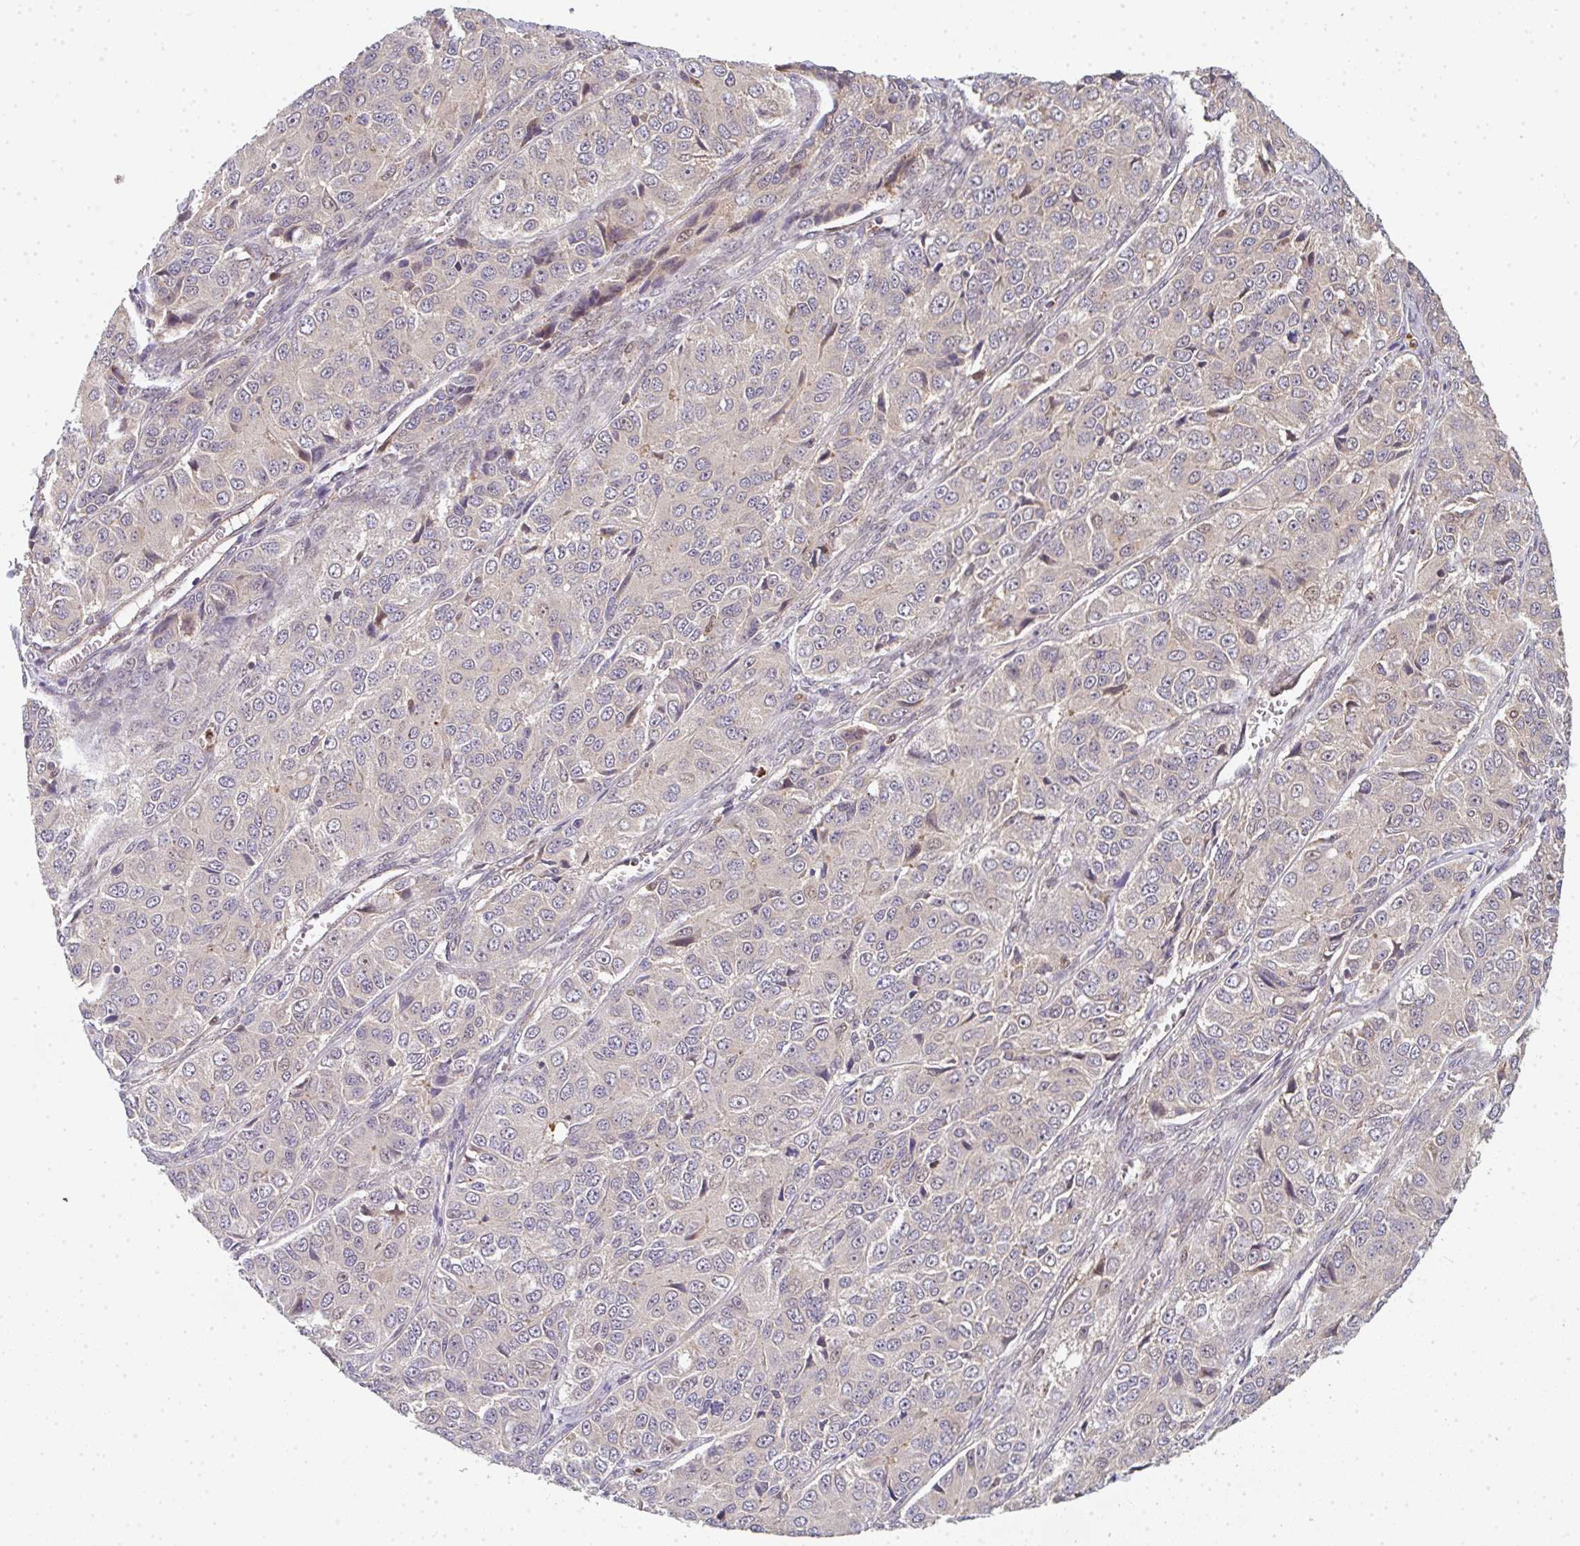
{"staining": {"intensity": "negative", "quantity": "none", "location": "none"}, "tissue": "ovarian cancer", "cell_type": "Tumor cells", "image_type": "cancer", "snomed": [{"axis": "morphology", "description": "Carcinoma, endometroid"}, {"axis": "topography", "description": "Ovary"}], "caption": "Immunohistochemistry (IHC) micrograph of human ovarian cancer stained for a protein (brown), which displays no expression in tumor cells.", "gene": "SIMC1", "patient": {"sex": "female", "age": 51}}